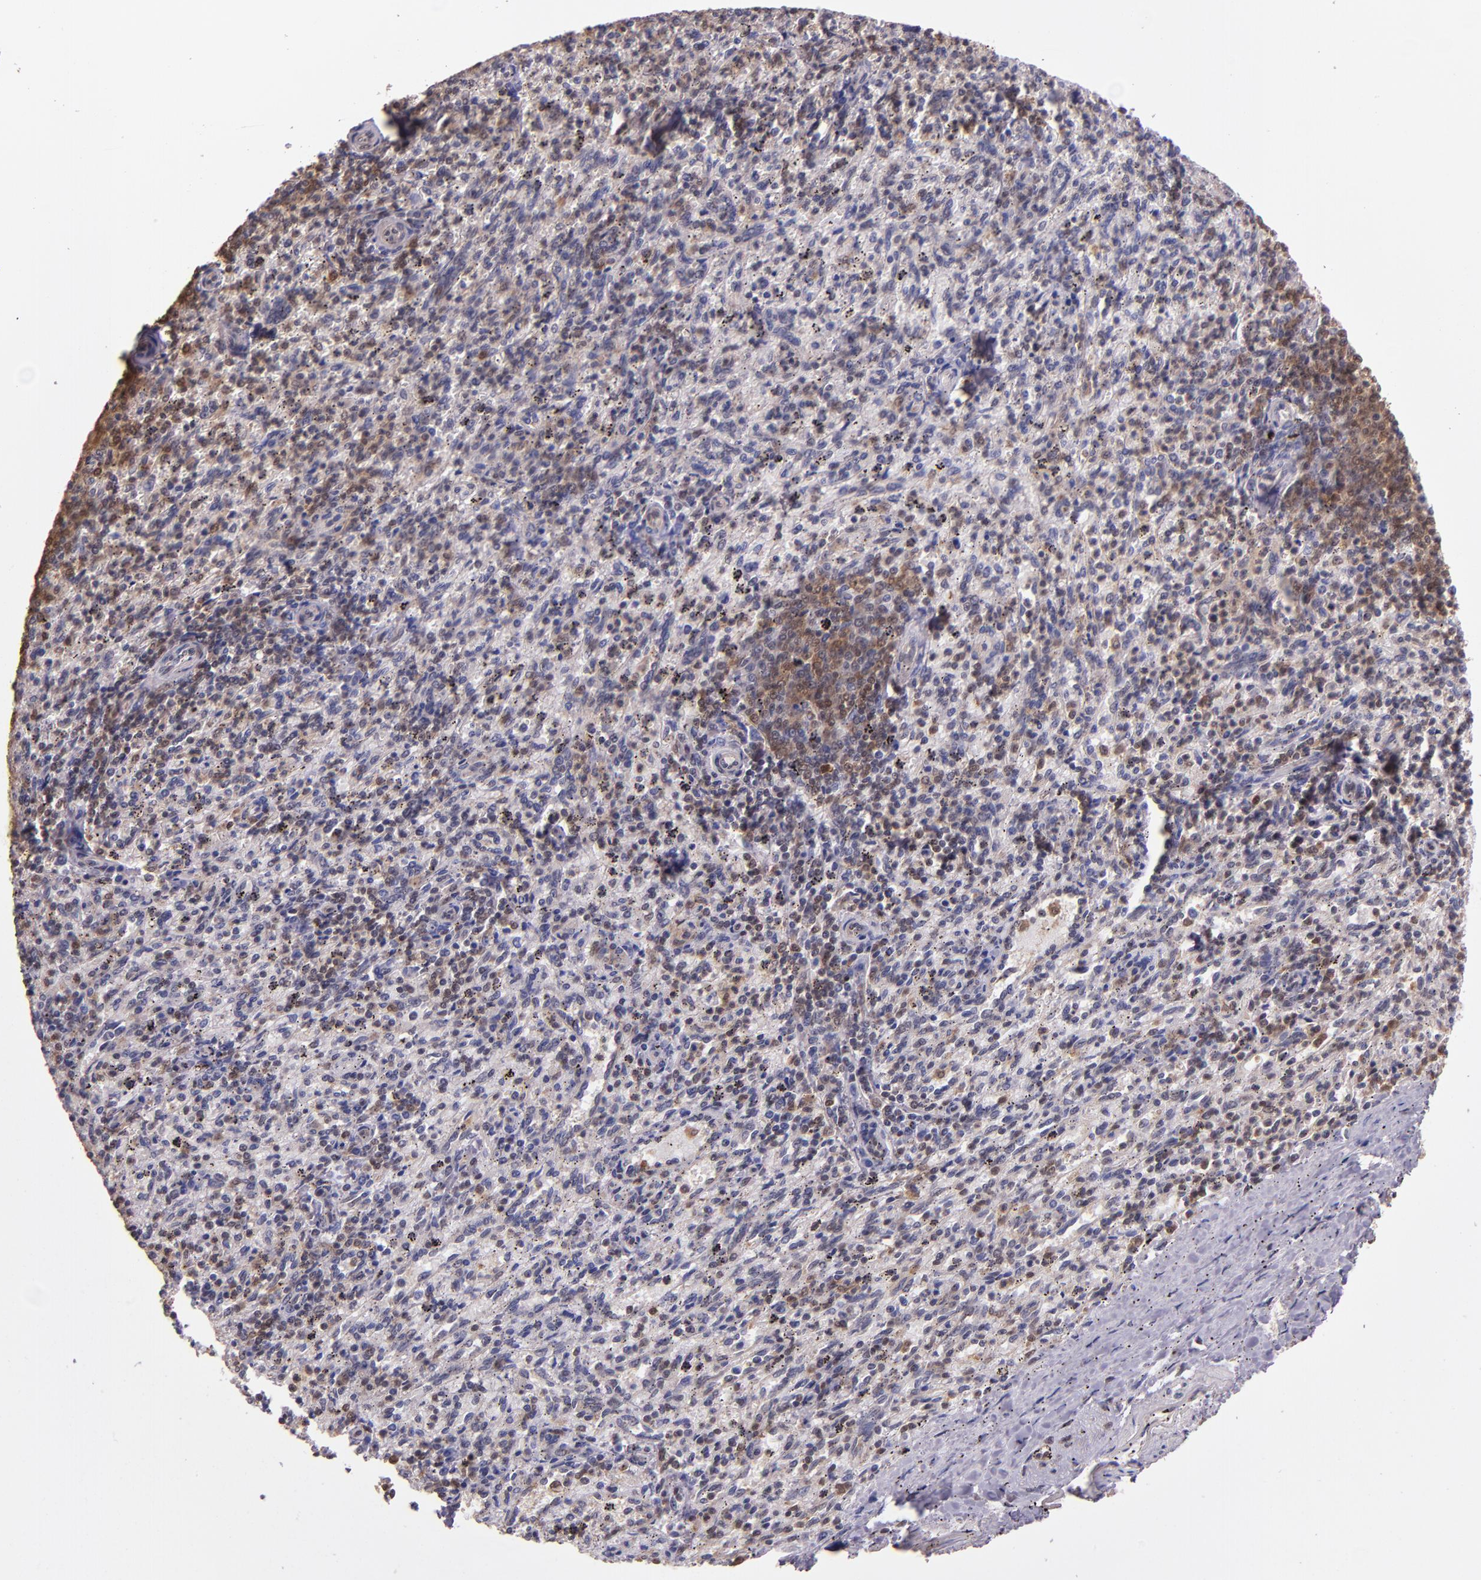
{"staining": {"intensity": "strong", "quantity": ">75%", "location": "cytoplasmic/membranous,nuclear"}, "tissue": "spleen", "cell_type": "Cells in red pulp", "image_type": "normal", "snomed": [{"axis": "morphology", "description": "Normal tissue, NOS"}, {"axis": "topography", "description": "Spleen"}], "caption": "Immunohistochemistry of benign human spleen demonstrates high levels of strong cytoplasmic/membranous,nuclear staining in approximately >75% of cells in red pulp.", "gene": "STAT6", "patient": {"sex": "female", "age": 10}}